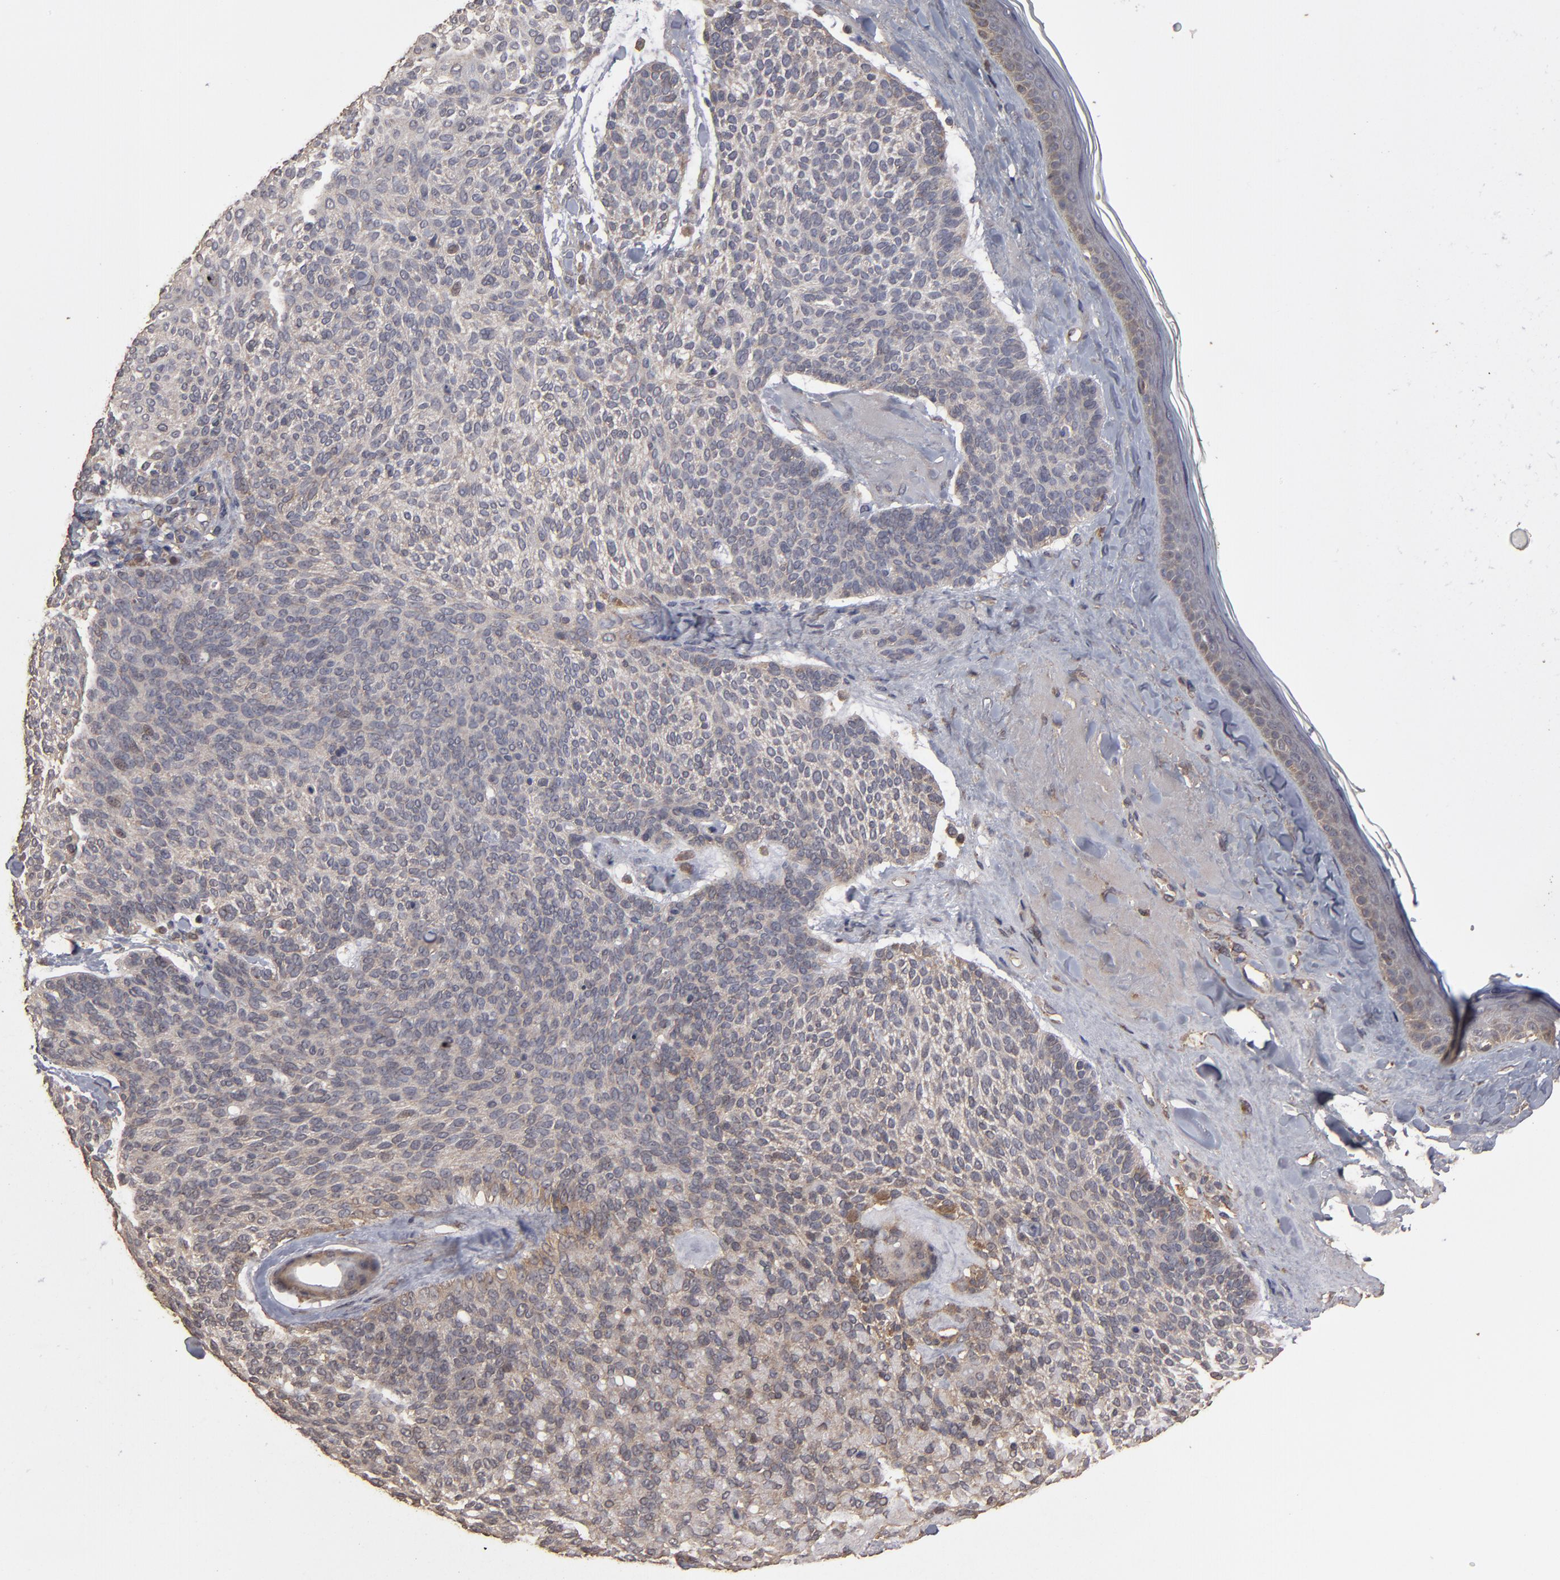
{"staining": {"intensity": "weak", "quantity": ">75%", "location": "cytoplasmic/membranous"}, "tissue": "skin cancer", "cell_type": "Tumor cells", "image_type": "cancer", "snomed": [{"axis": "morphology", "description": "Normal tissue, NOS"}, {"axis": "morphology", "description": "Basal cell carcinoma"}, {"axis": "topography", "description": "Skin"}], "caption": "A low amount of weak cytoplasmic/membranous staining is present in about >75% of tumor cells in skin basal cell carcinoma tissue.", "gene": "MMP2", "patient": {"sex": "female", "age": 70}}